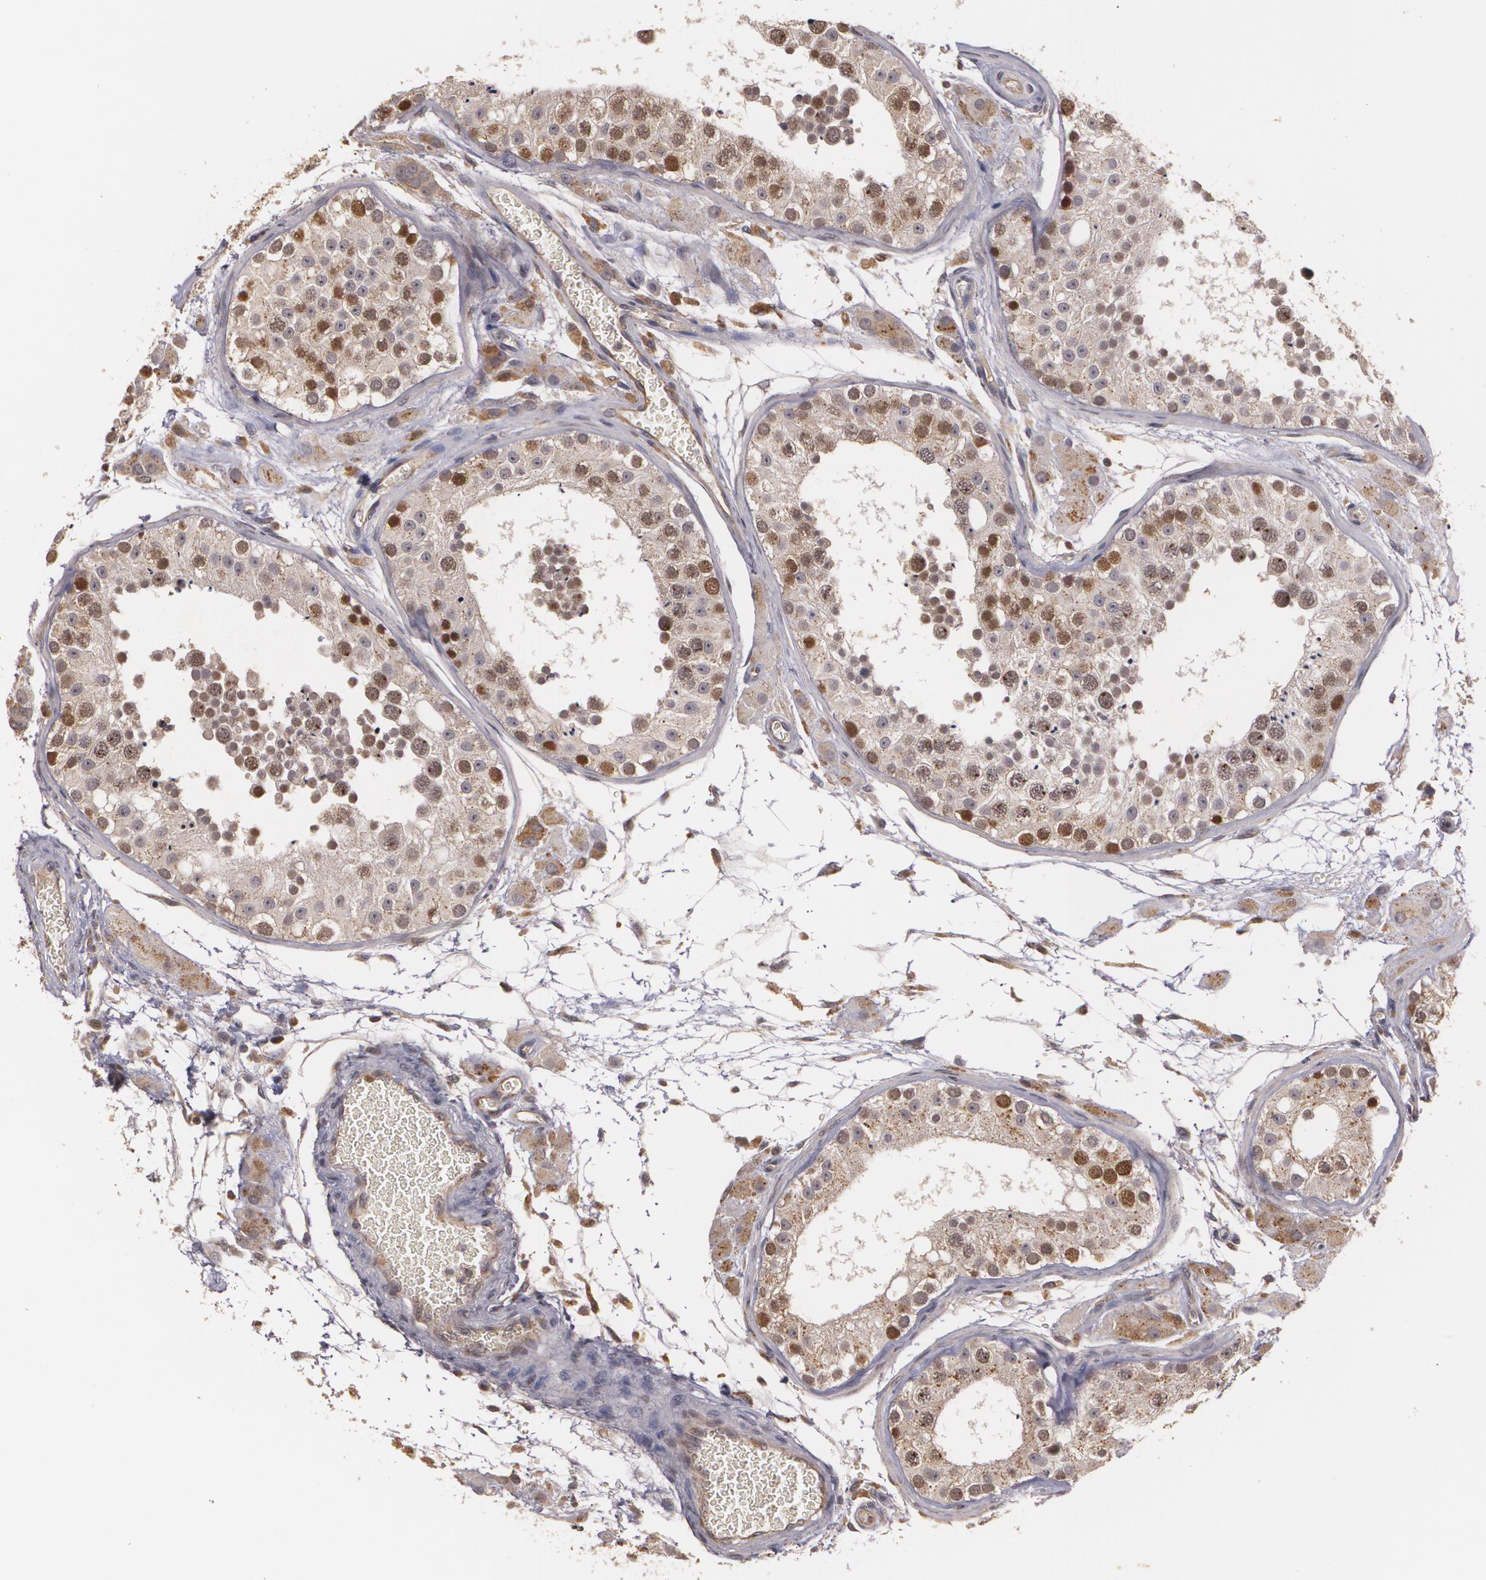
{"staining": {"intensity": "moderate", "quantity": "25%-75%", "location": "cytoplasmic/membranous,nuclear"}, "tissue": "testis", "cell_type": "Cells in seminiferous ducts", "image_type": "normal", "snomed": [{"axis": "morphology", "description": "Normal tissue, NOS"}, {"axis": "topography", "description": "Testis"}], "caption": "Cells in seminiferous ducts demonstrate moderate cytoplasmic/membranous,nuclear positivity in approximately 25%-75% of cells in normal testis. (Brightfield microscopy of DAB IHC at high magnification).", "gene": "BRCA1", "patient": {"sex": "male", "age": 26}}